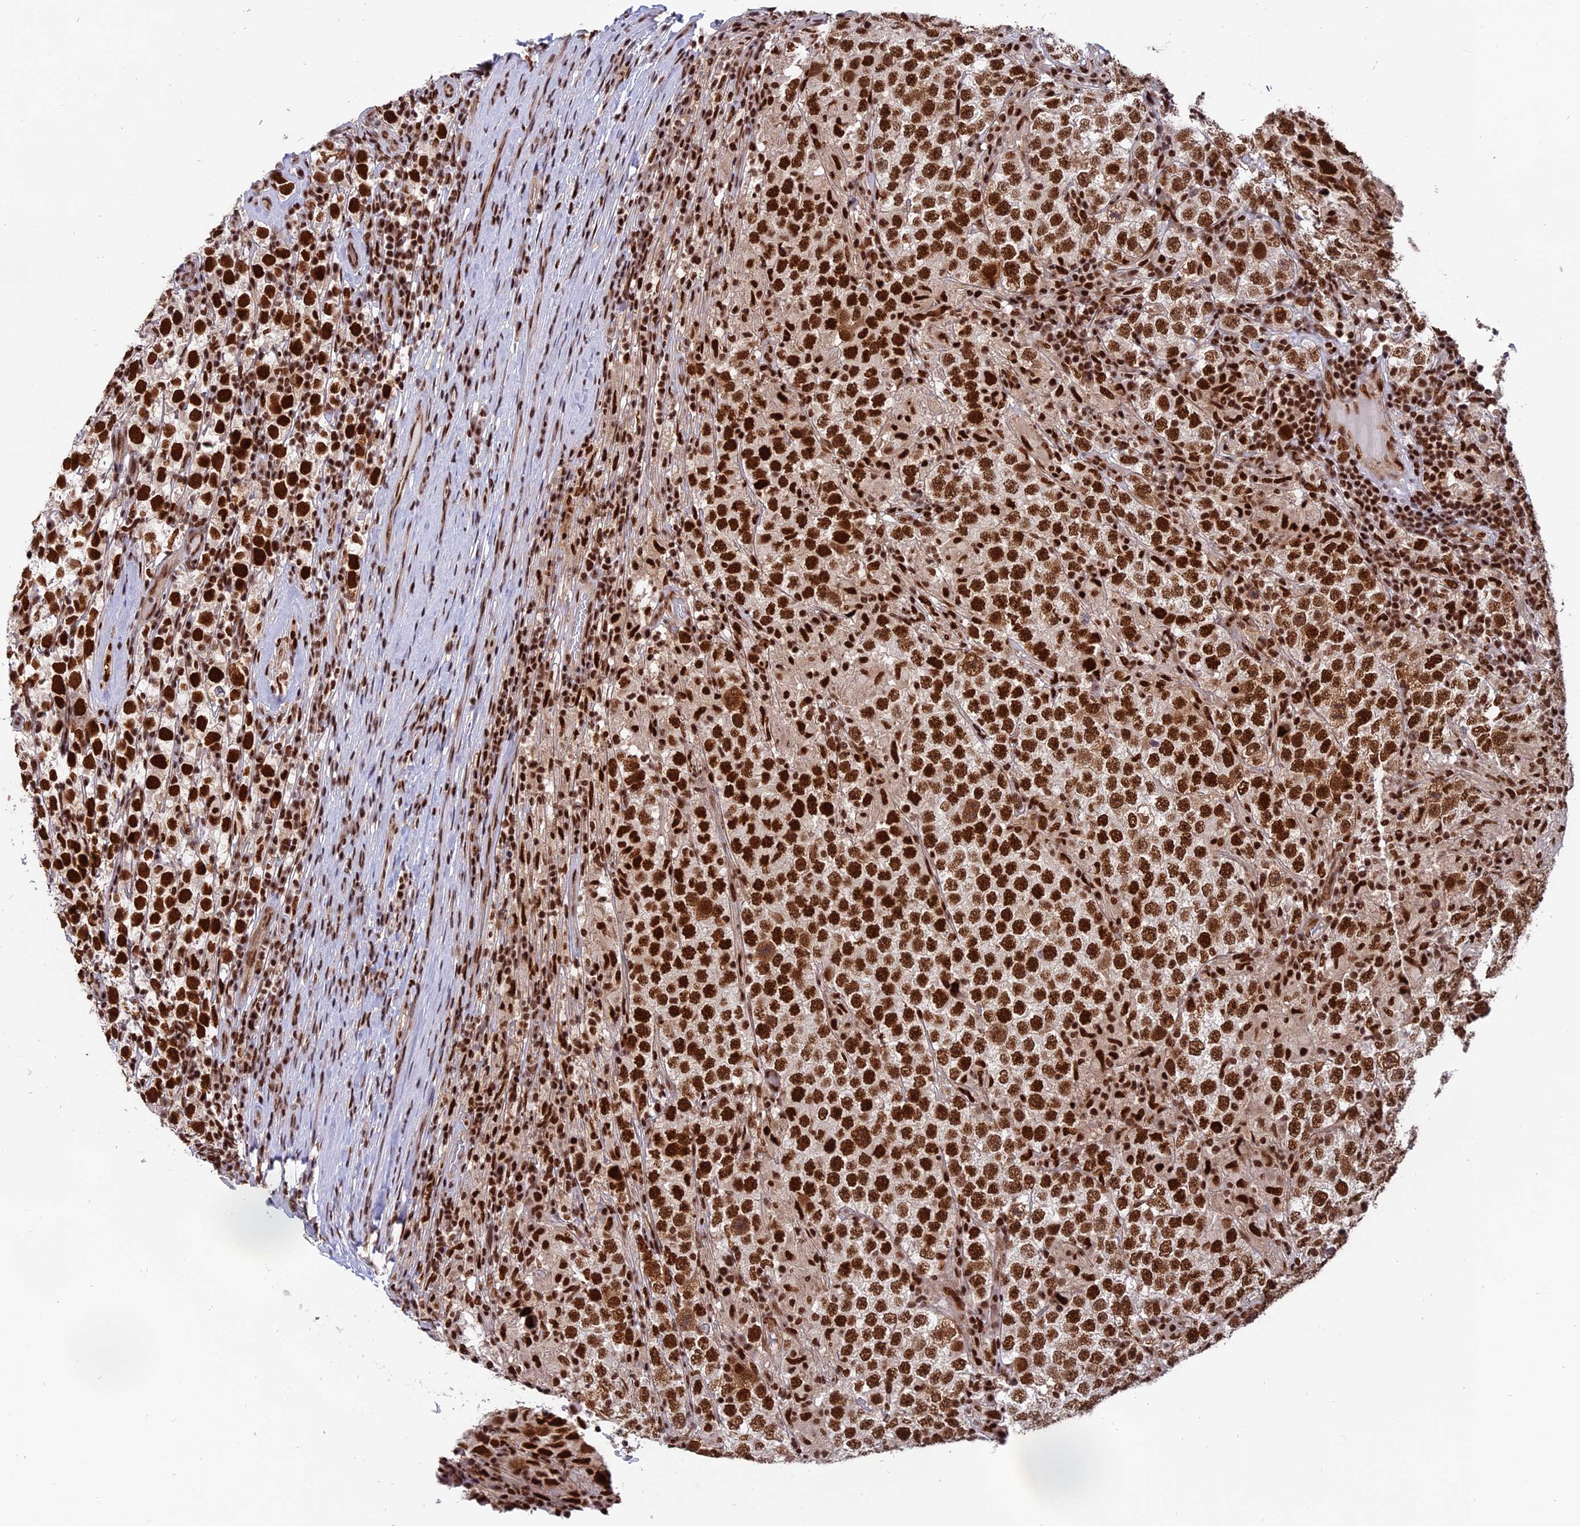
{"staining": {"intensity": "strong", "quantity": ">75%", "location": "nuclear"}, "tissue": "testis cancer", "cell_type": "Tumor cells", "image_type": "cancer", "snomed": [{"axis": "morphology", "description": "Normal tissue, NOS"}, {"axis": "morphology", "description": "Urothelial carcinoma, High grade"}, {"axis": "morphology", "description": "Seminoma, NOS"}, {"axis": "morphology", "description": "Carcinoma, Embryonal, NOS"}, {"axis": "topography", "description": "Urinary bladder"}, {"axis": "topography", "description": "Testis"}], "caption": "This image displays testis cancer (seminoma) stained with IHC to label a protein in brown. The nuclear of tumor cells show strong positivity for the protein. Nuclei are counter-stained blue.", "gene": "RAMAC", "patient": {"sex": "male", "age": 41}}